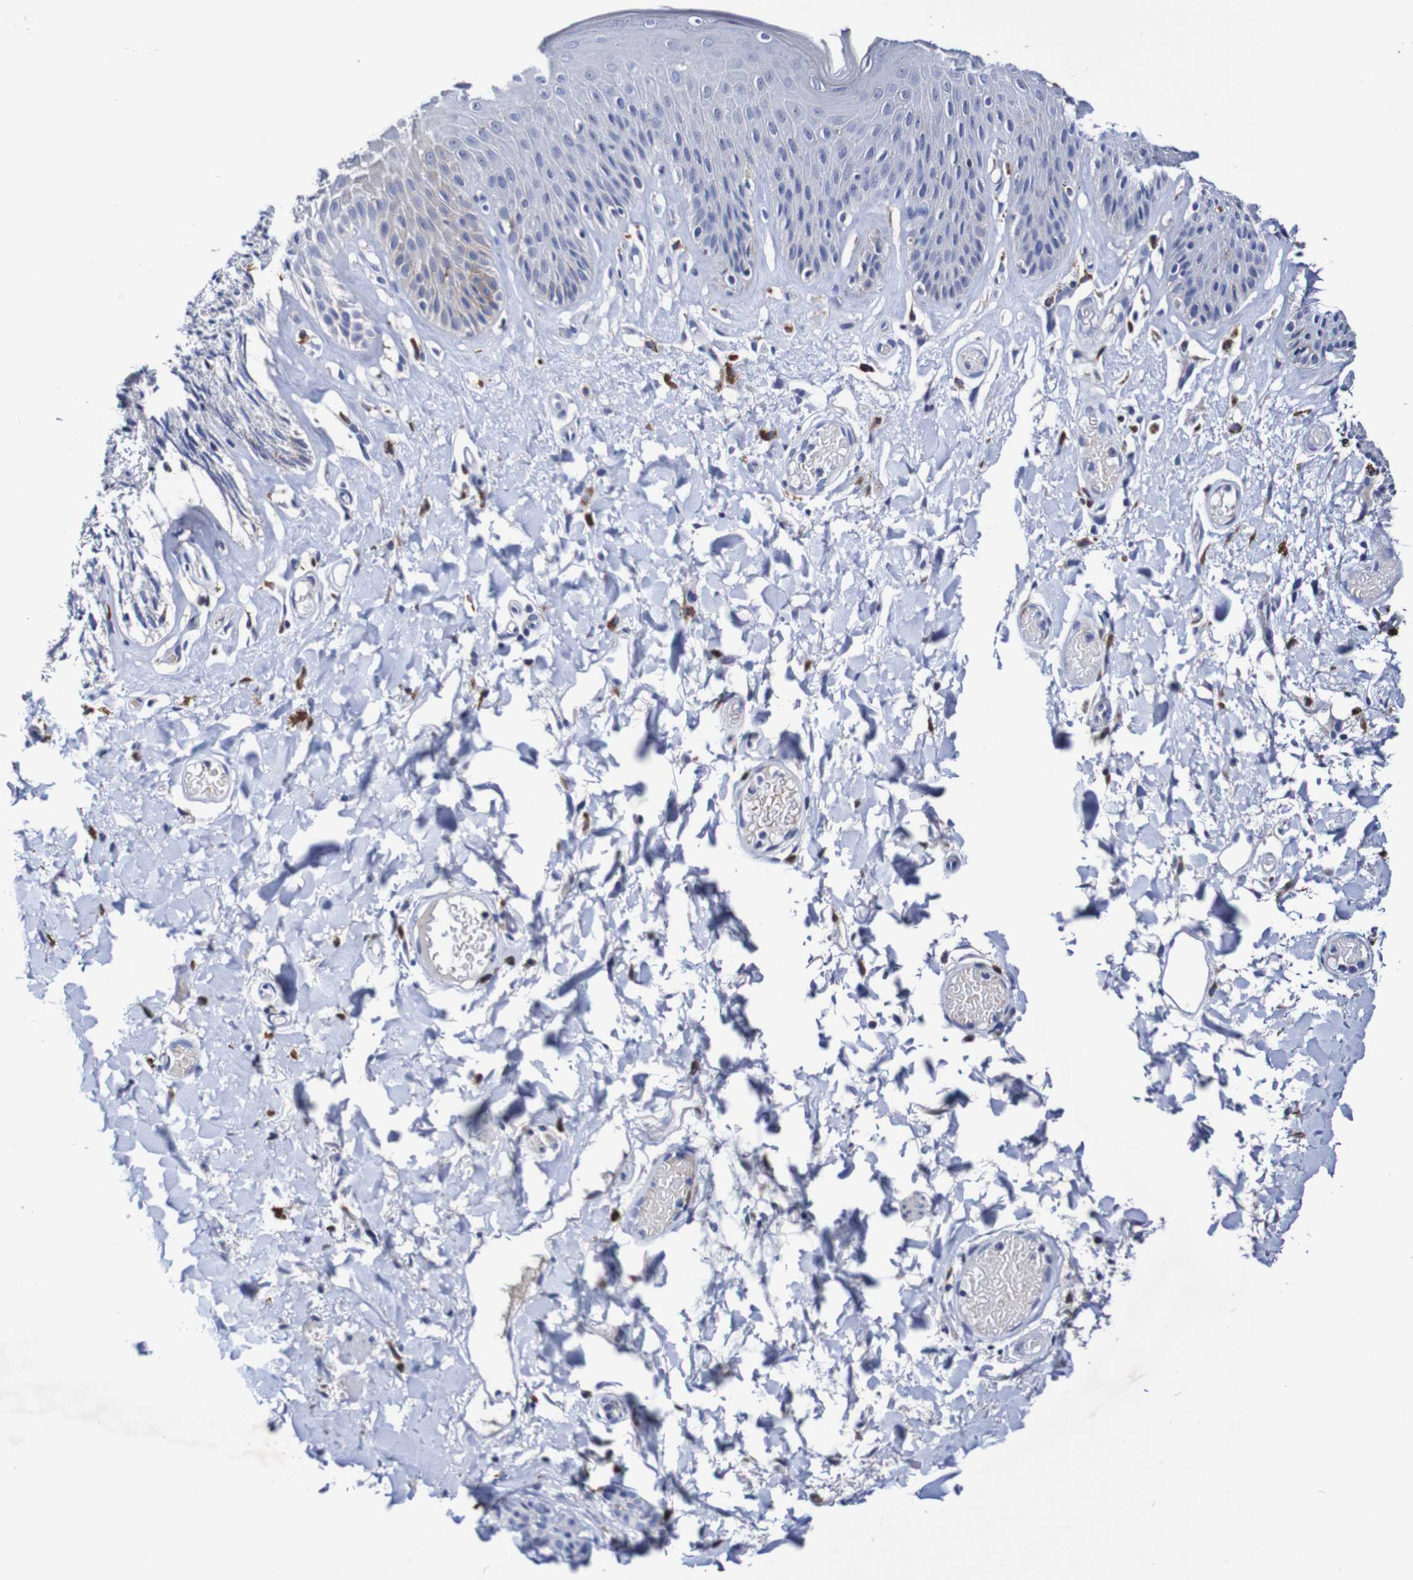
{"staining": {"intensity": "negative", "quantity": "none", "location": "none"}, "tissue": "skin", "cell_type": "Epidermal cells", "image_type": "normal", "snomed": [{"axis": "morphology", "description": "Normal tissue, NOS"}, {"axis": "topography", "description": "Vulva"}], "caption": "This is an IHC image of benign human skin. There is no staining in epidermal cells.", "gene": "SEZ6", "patient": {"sex": "female", "age": 73}}